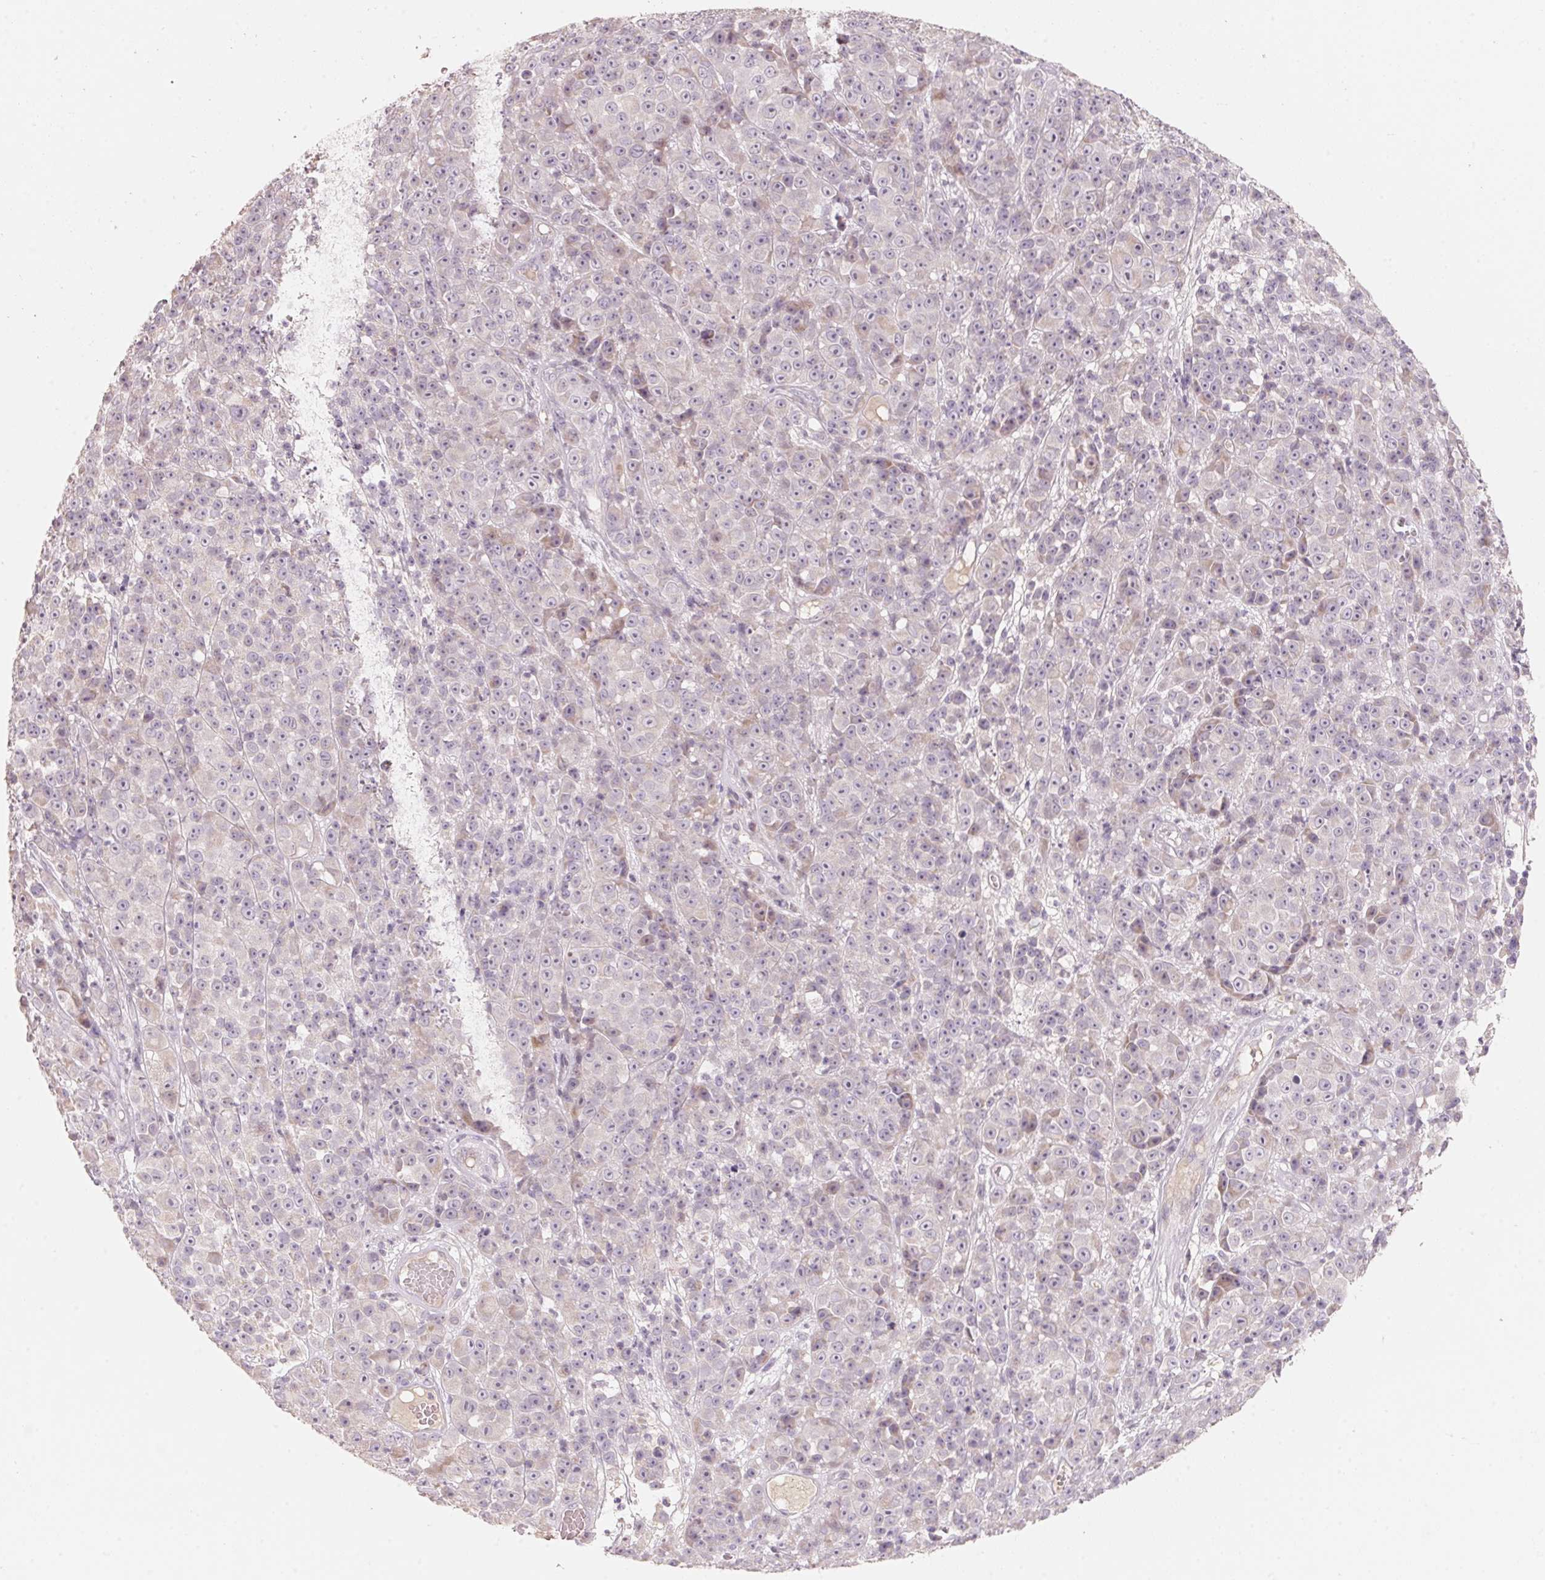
{"staining": {"intensity": "negative", "quantity": "none", "location": "none"}, "tissue": "melanoma", "cell_type": "Tumor cells", "image_type": "cancer", "snomed": [{"axis": "morphology", "description": "Malignant melanoma, NOS"}, {"axis": "topography", "description": "Skin"}, {"axis": "topography", "description": "Skin of back"}], "caption": "High power microscopy photomicrograph of an IHC micrograph of malignant melanoma, revealing no significant positivity in tumor cells. (DAB immunohistochemistry (IHC), high magnification).", "gene": "TP53AIP1", "patient": {"sex": "male", "age": 91}}